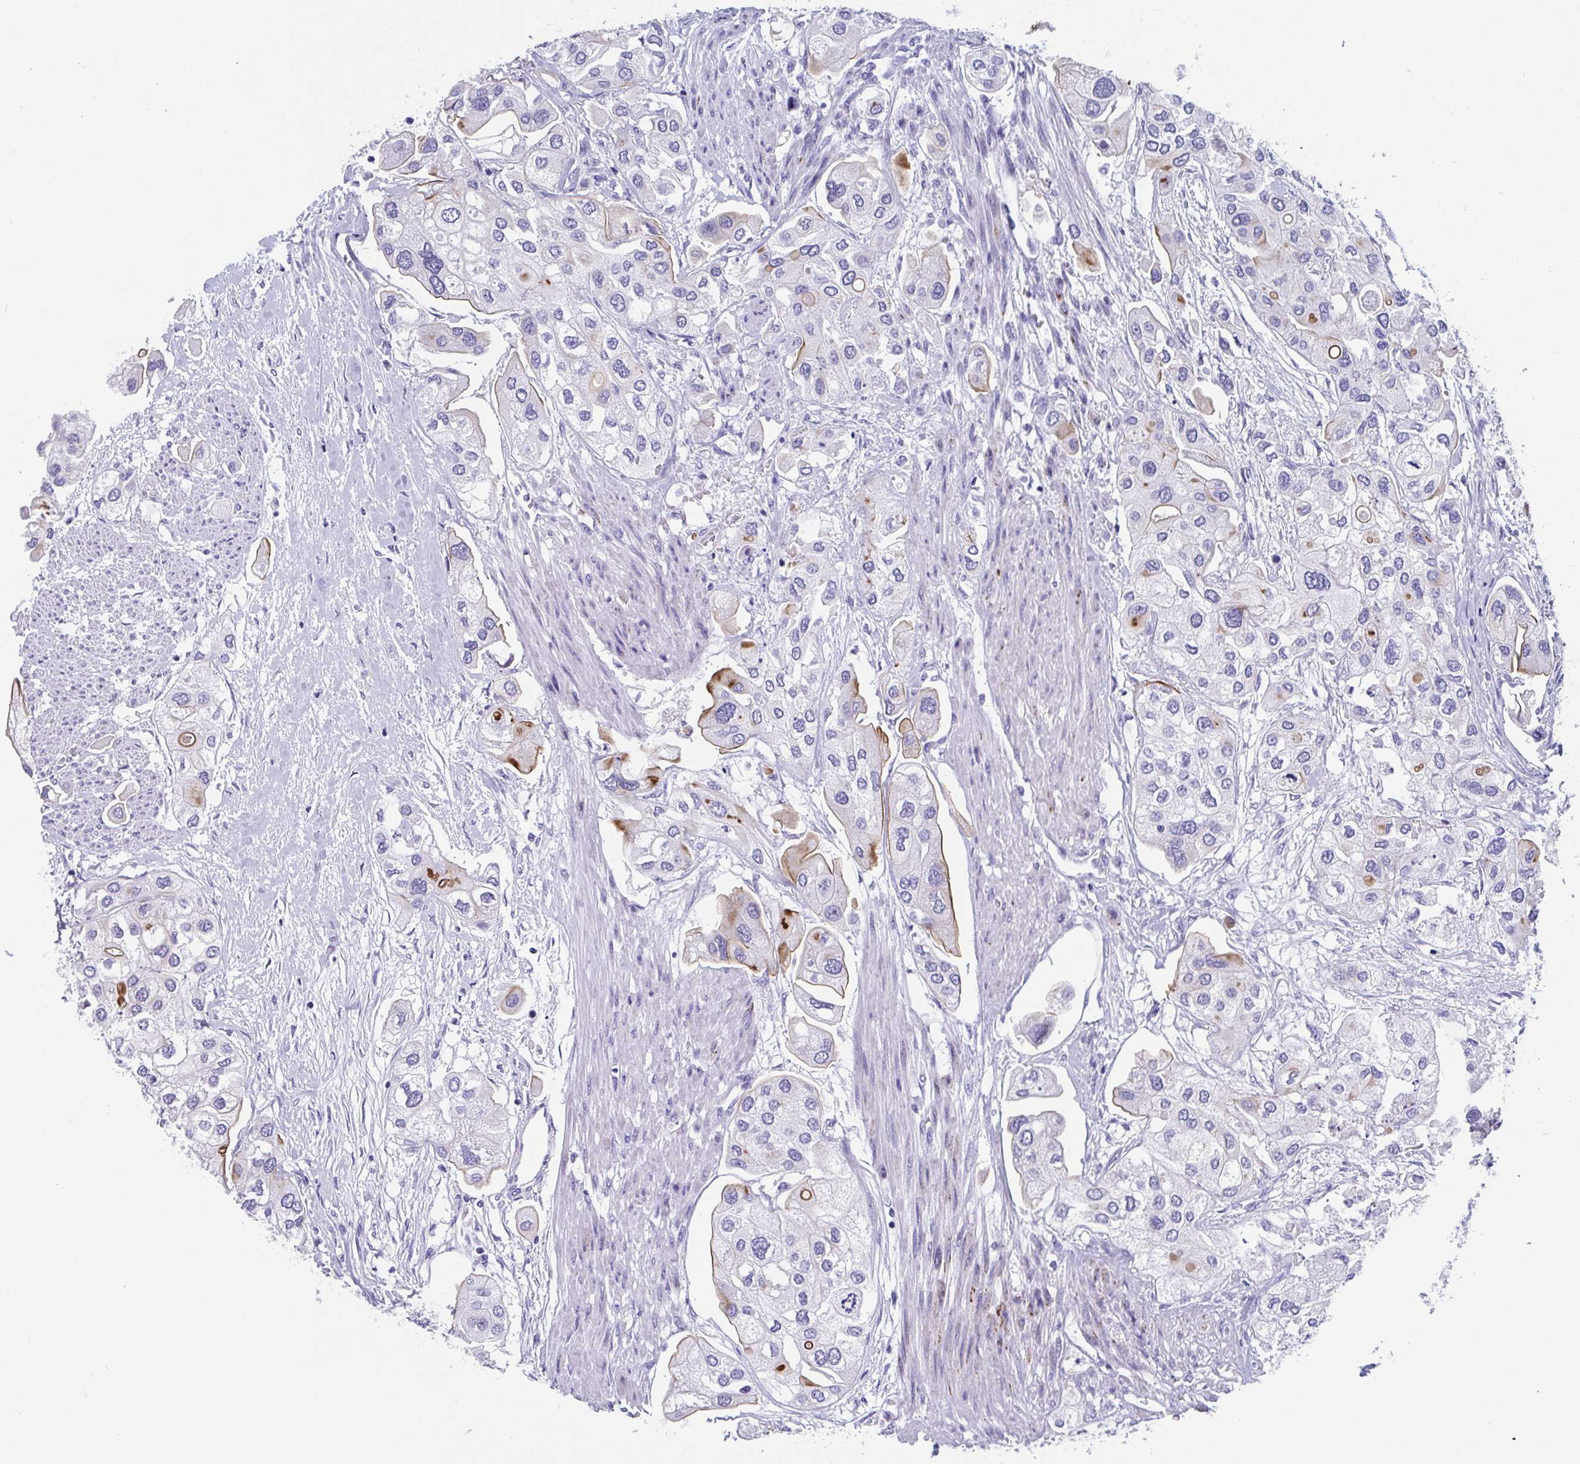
{"staining": {"intensity": "moderate", "quantity": "<25%", "location": "cytoplasmic/membranous"}, "tissue": "urothelial cancer", "cell_type": "Tumor cells", "image_type": "cancer", "snomed": [{"axis": "morphology", "description": "Urothelial carcinoma, High grade"}, {"axis": "topography", "description": "Urinary bladder"}], "caption": "Urothelial cancer stained with immunohistochemistry displays moderate cytoplasmic/membranous staining in approximately <25% of tumor cells.", "gene": "TTC30B", "patient": {"sex": "male", "age": 64}}